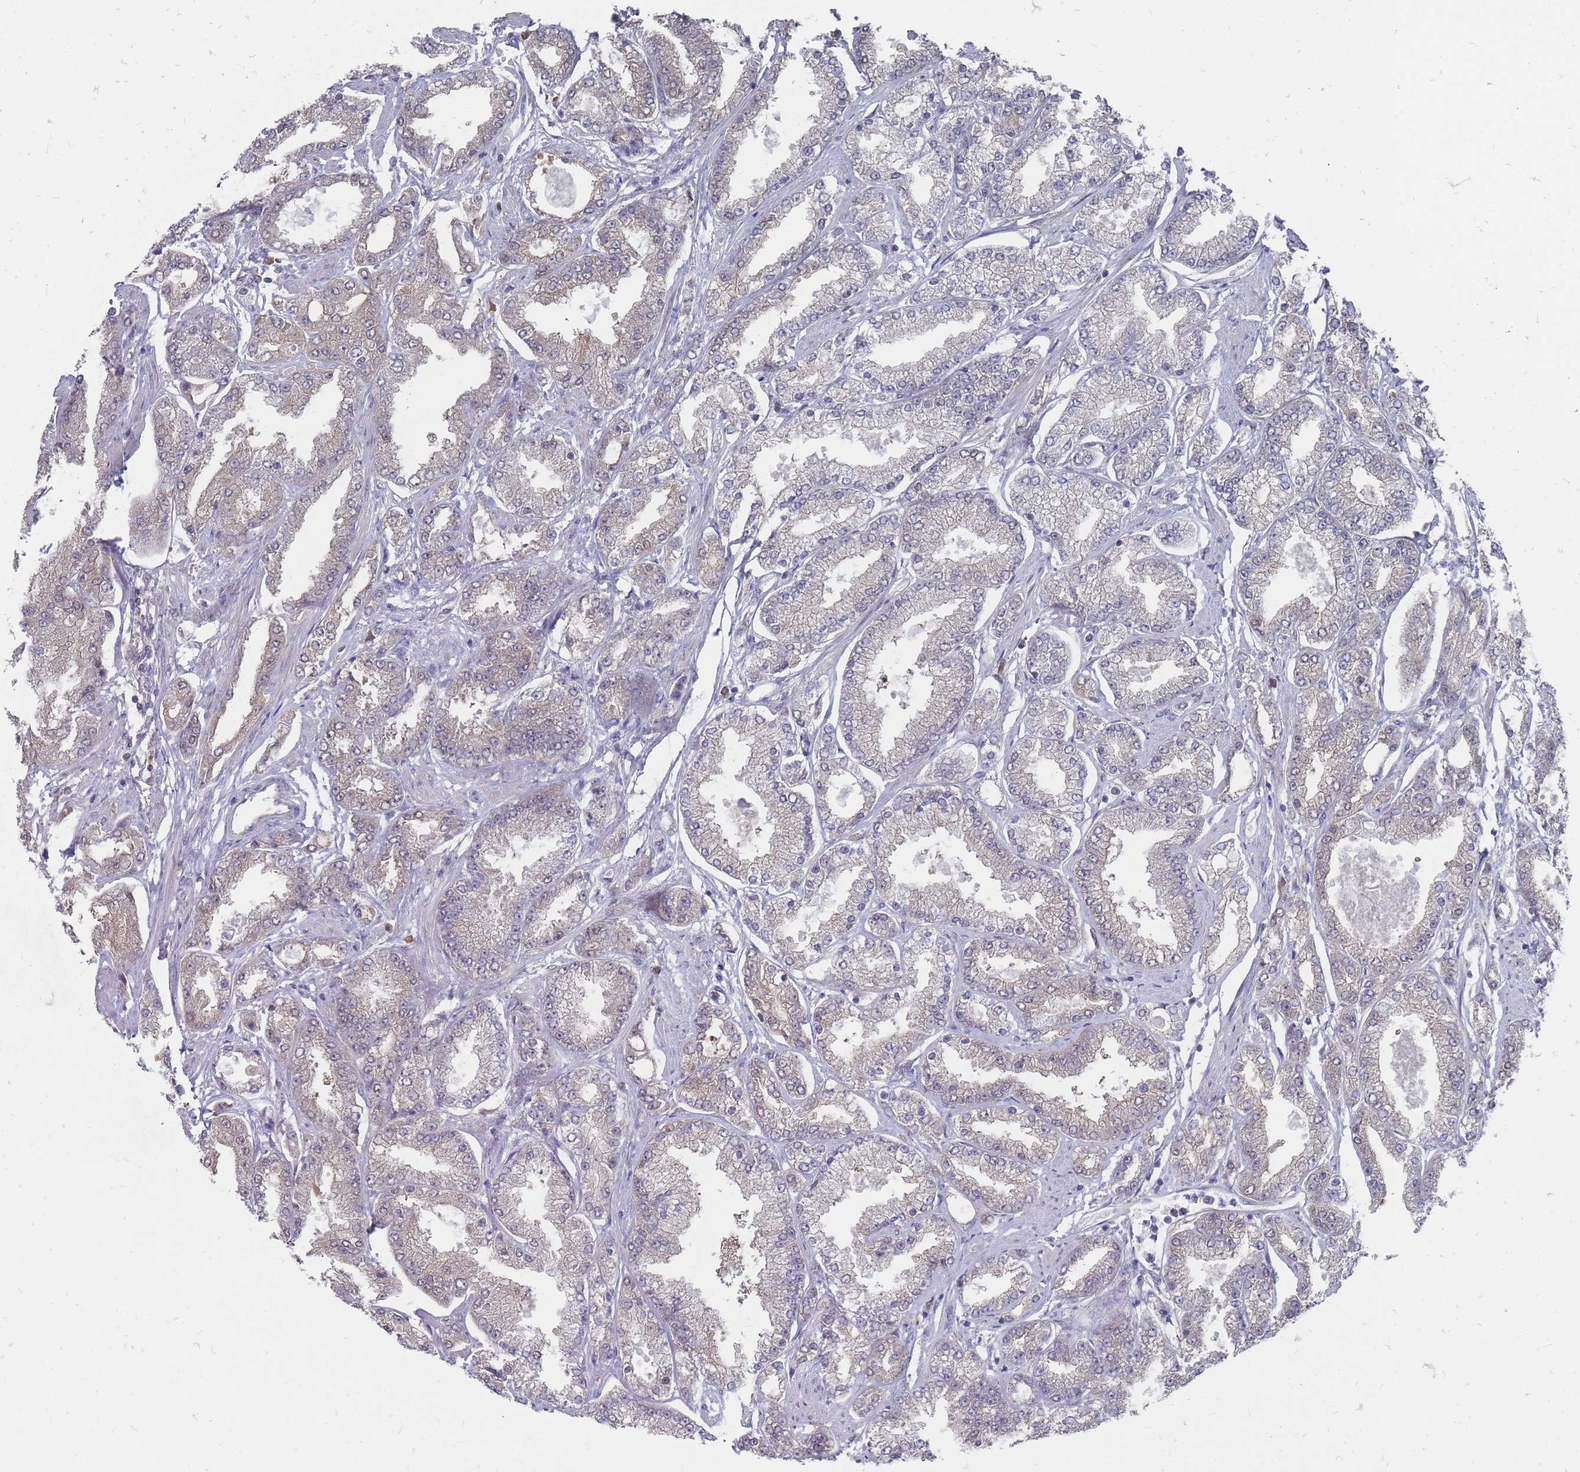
{"staining": {"intensity": "weak", "quantity": "<25%", "location": "cytoplasmic/membranous,nuclear"}, "tissue": "prostate cancer", "cell_type": "Tumor cells", "image_type": "cancer", "snomed": [{"axis": "morphology", "description": "Adenocarcinoma, High grade"}, {"axis": "topography", "description": "Prostate"}], "caption": "This is an immunohistochemistry micrograph of prostate cancer (adenocarcinoma (high-grade)). There is no positivity in tumor cells.", "gene": "NKD1", "patient": {"sex": "male", "age": 69}}